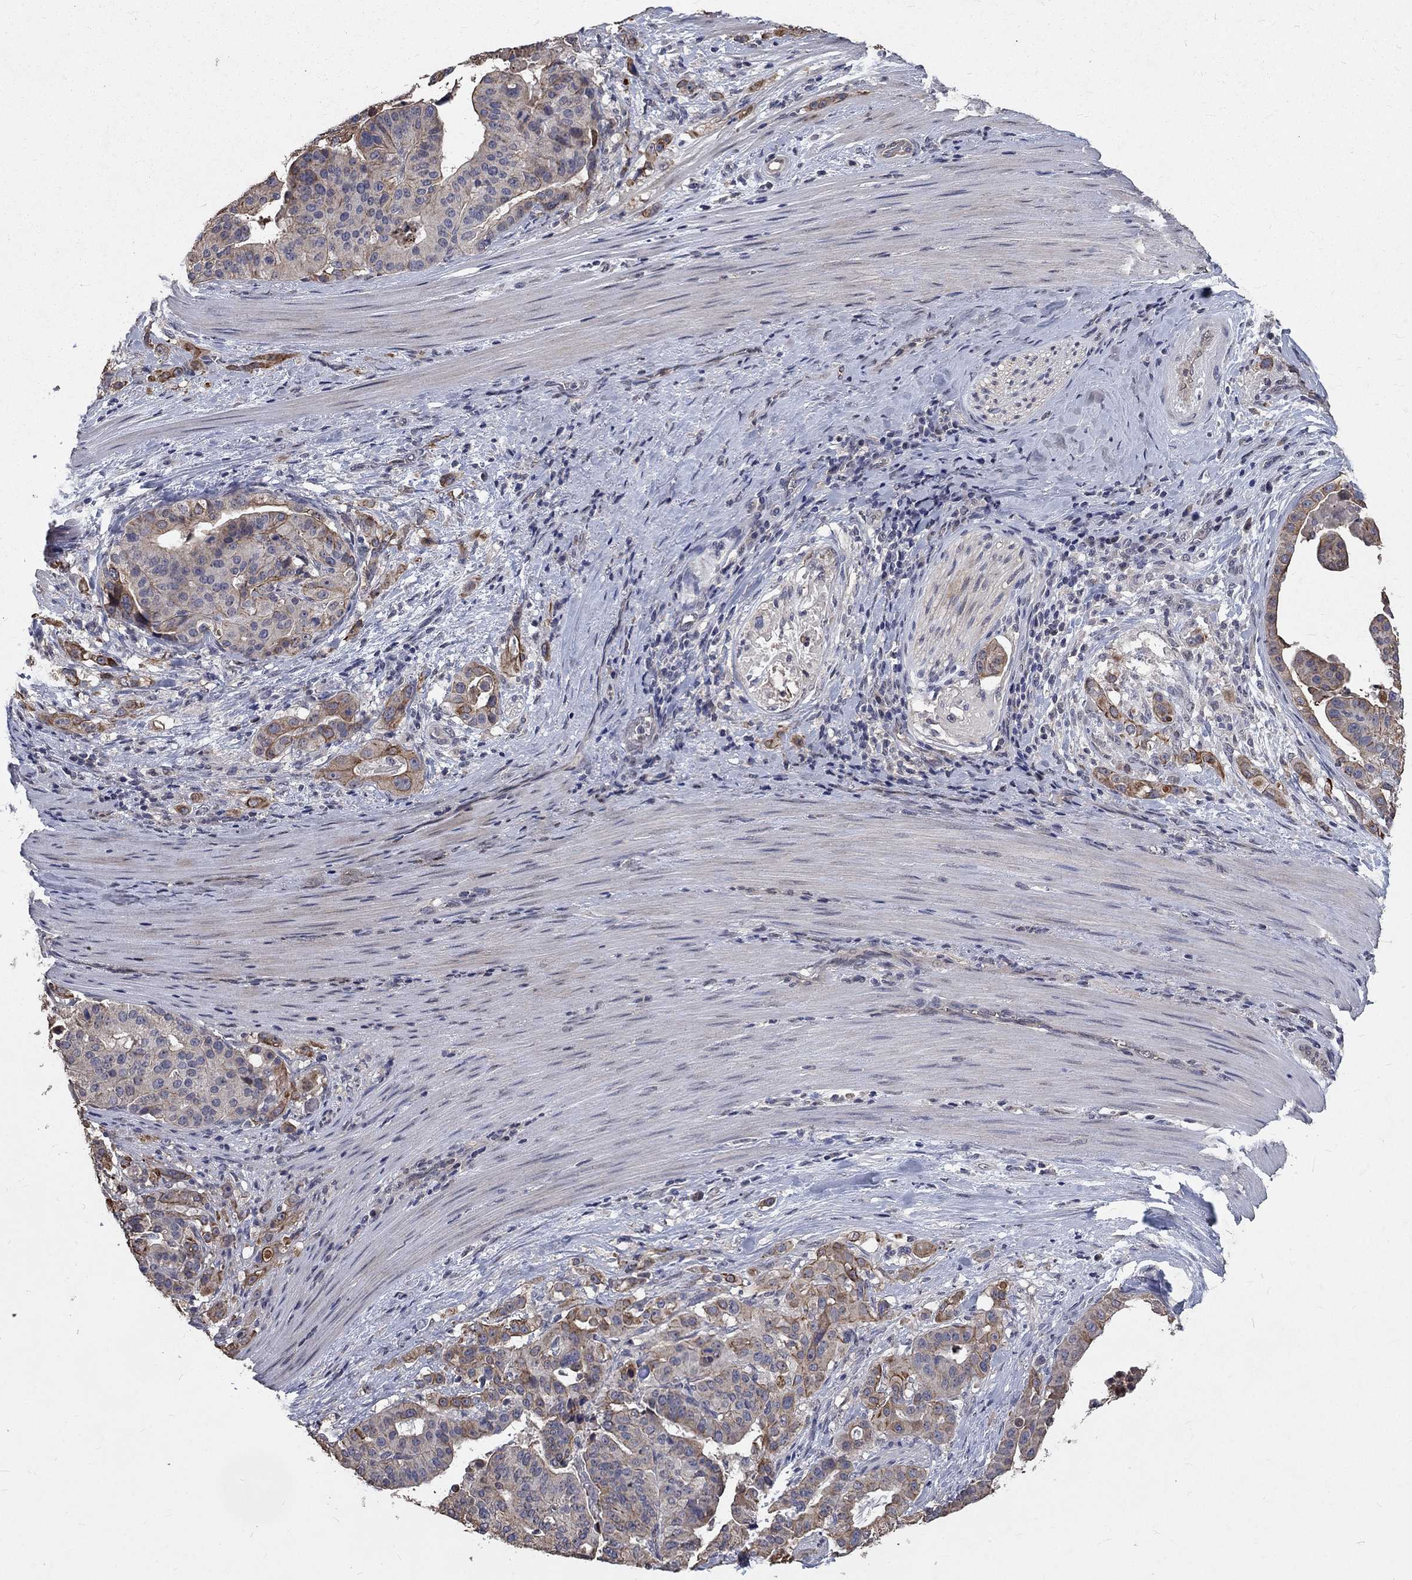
{"staining": {"intensity": "moderate", "quantity": "25%-75%", "location": "cytoplasmic/membranous"}, "tissue": "stomach cancer", "cell_type": "Tumor cells", "image_type": "cancer", "snomed": [{"axis": "morphology", "description": "Adenocarcinoma, NOS"}, {"axis": "topography", "description": "Stomach"}], "caption": "There is medium levels of moderate cytoplasmic/membranous staining in tumor cells of stomach cancer, as demonstrated by immunohistochemical staining (brown color).", "gene": "CHST5", "patient": {"sex": "male", "age": 48}}